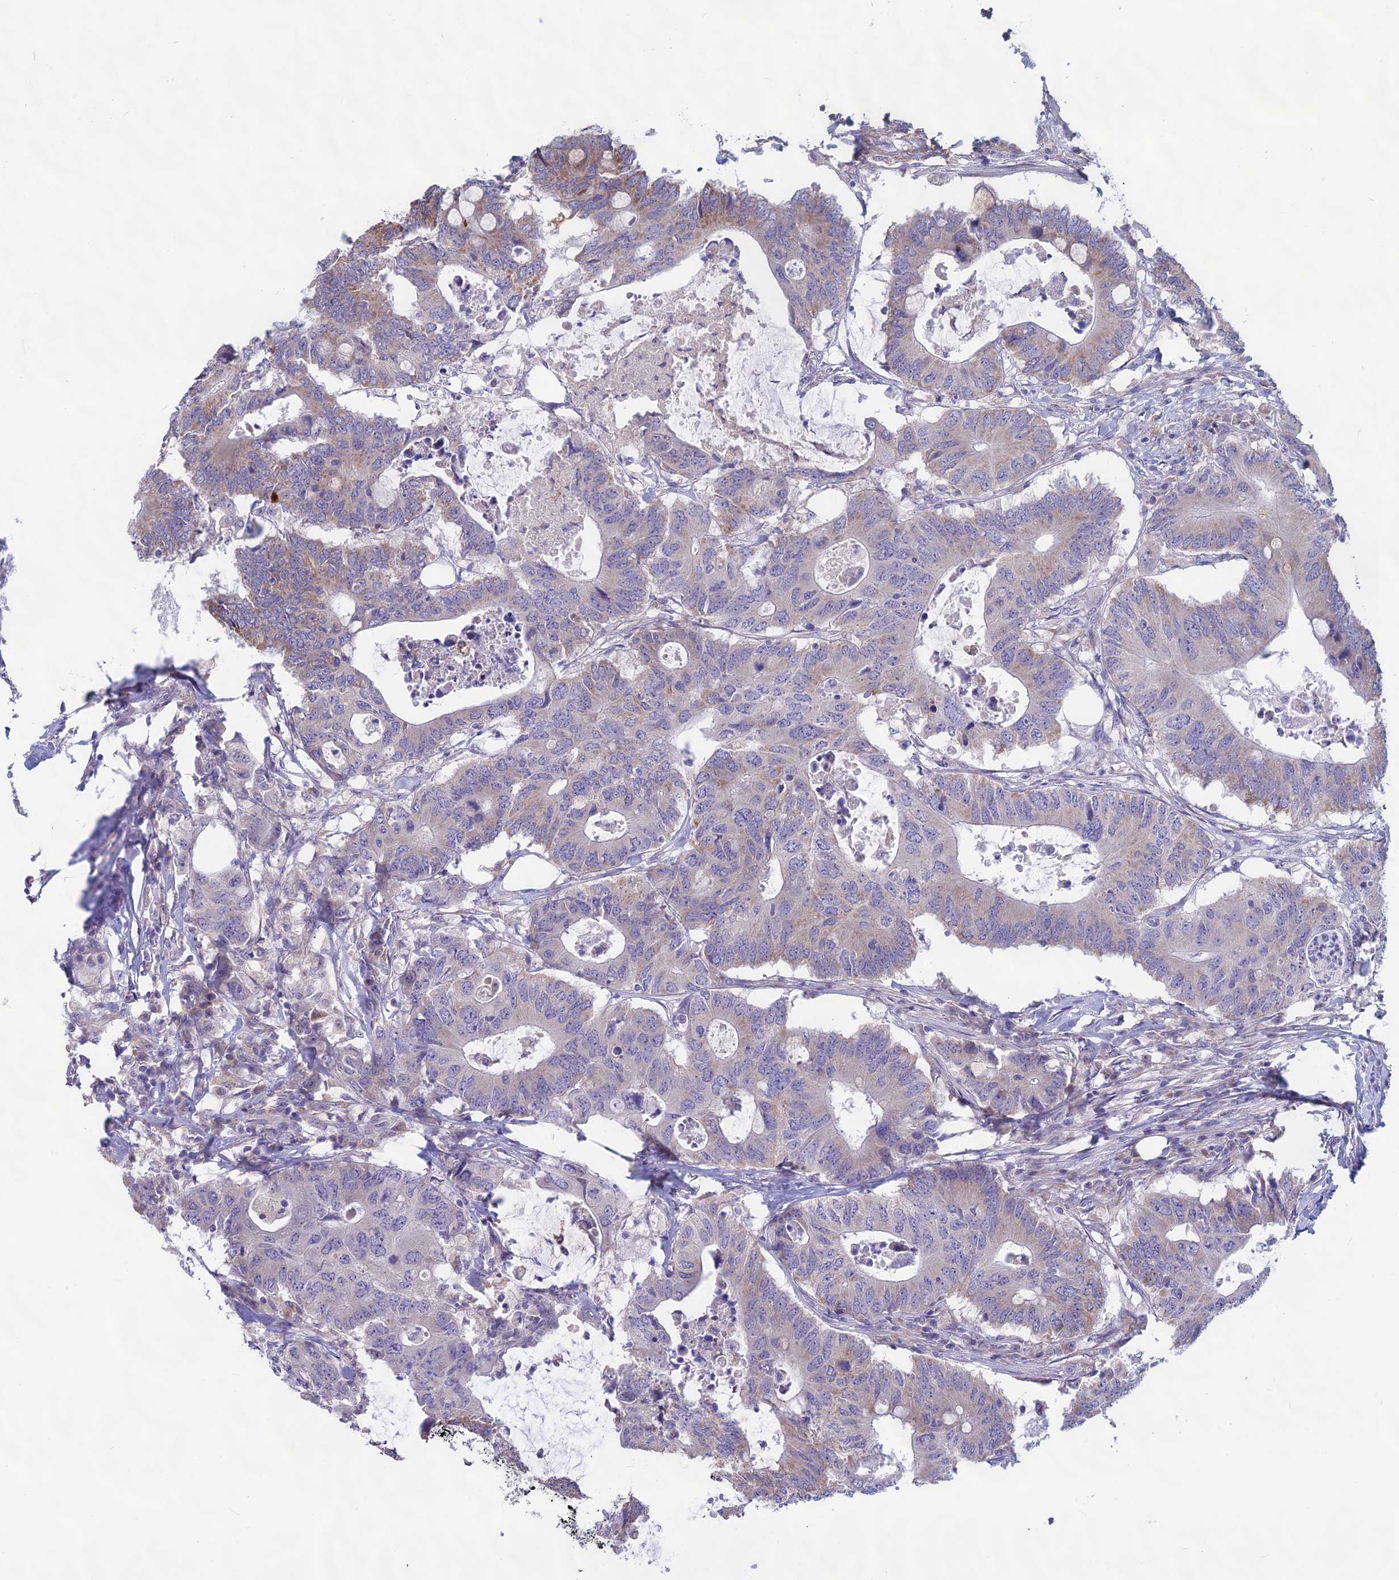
{"staining": {"intensity": "weak", "quantity": "<25%", "location": "cytoplasmic/membranous"}, "tissue": "colorectal cancer", "cell_type": "Tumor cells", "image_type": "cancer", "snomed": [{"axis": "morphology", "description": "Adenocarcinoma, NOS"}, {"axis": "topography", "description": "Colon"}], "caption": "Colorectal cancer stained for a protein using immunohistochemistry demonstrates no positivity tumor cells.", "gene": "PLAC9", "patient": {"sex": "male", "age": 71}}